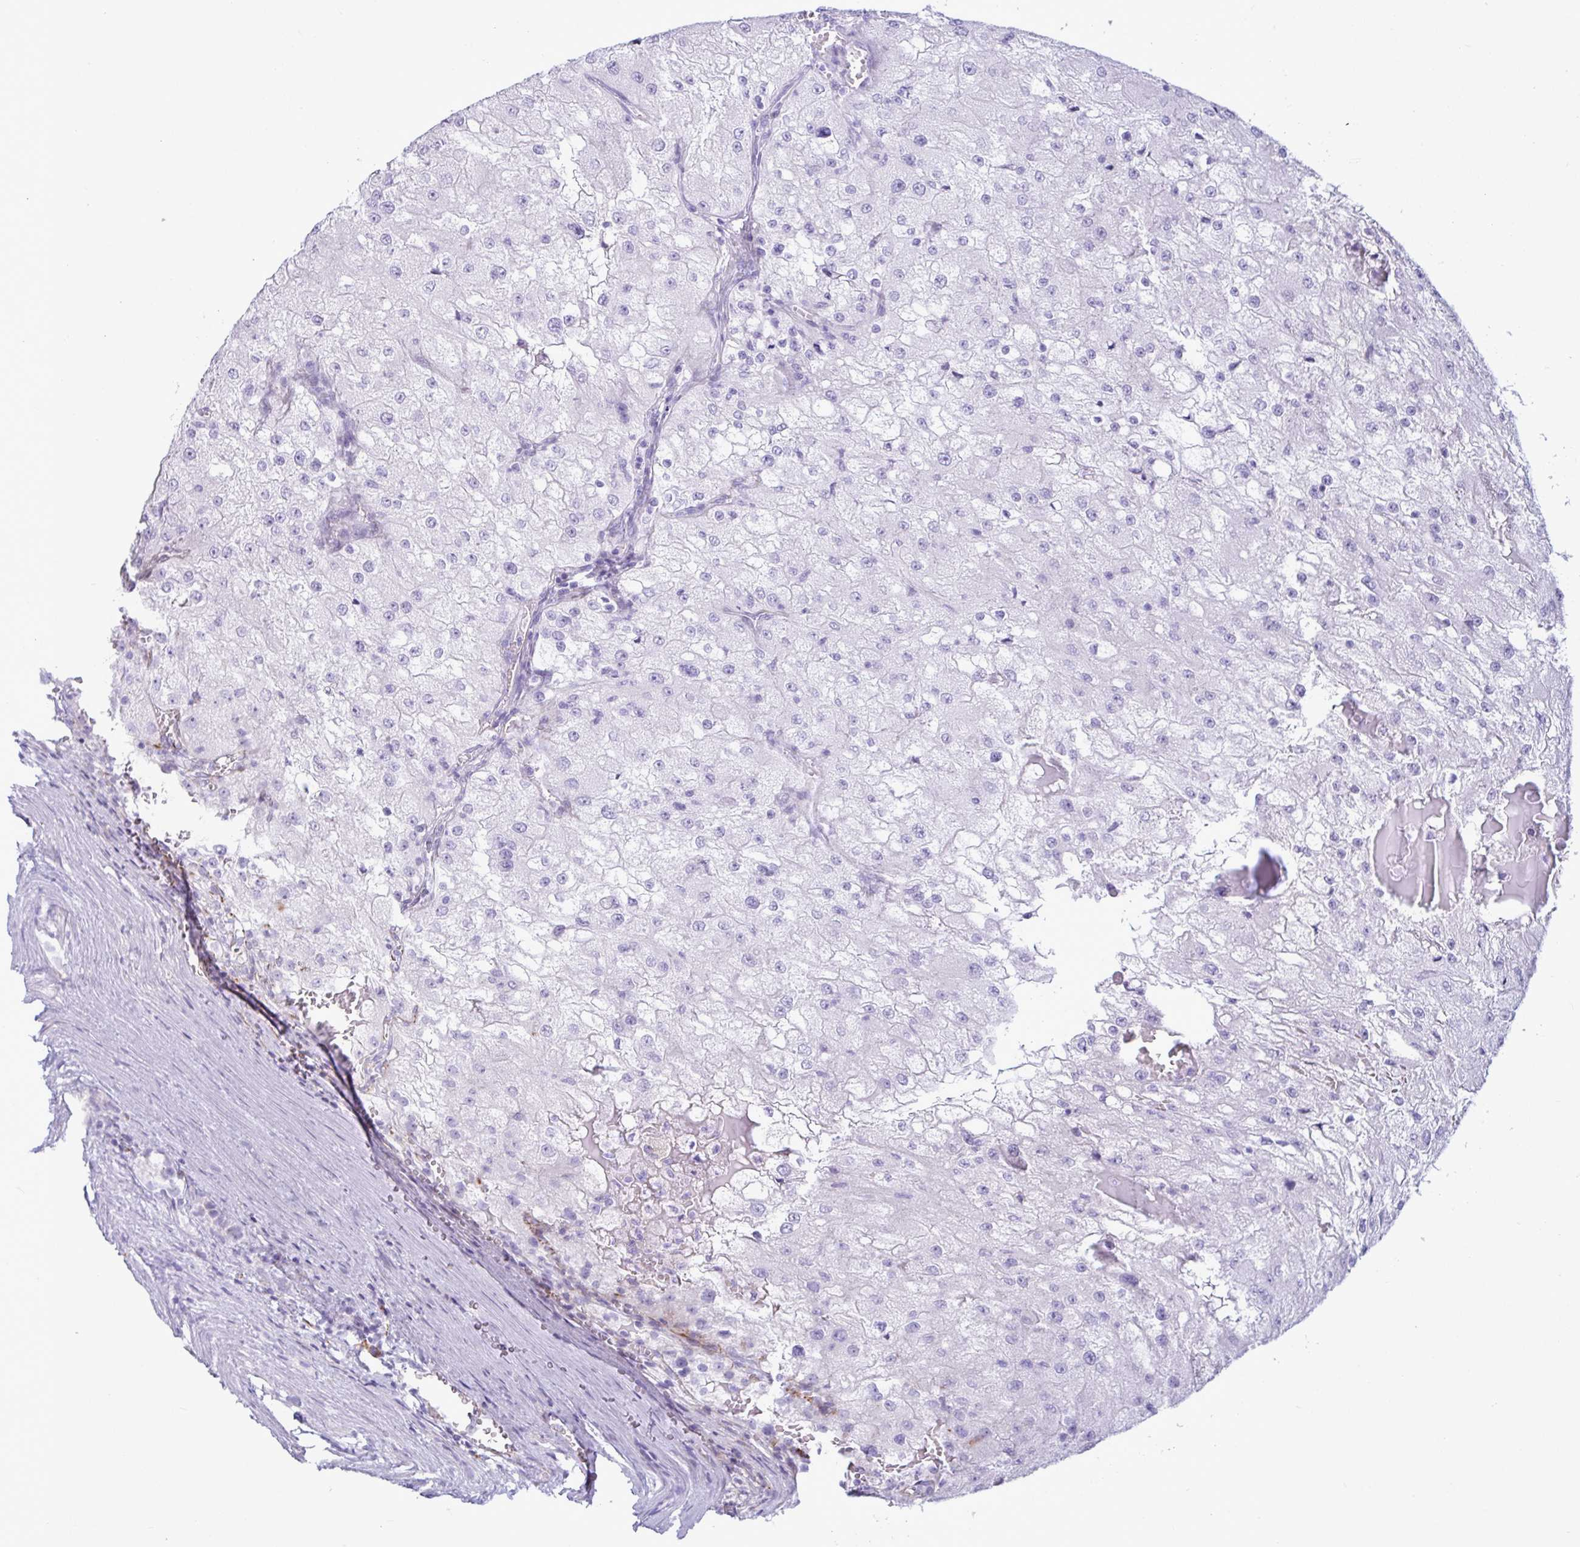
{"staining": {"intensity": "negative", "quantity": "none", "location": "none"}, "tissue": "renal cancer", "cell_type": "Tumor cells", "image_type": "cancer", "snomed": [{"axis": "morphology", "description": "Adenocarcinoma, NOS"}, {"axis": "topography", "description": "Kidney"}], "caption": "A high-resolution histopathology image shows IHC staining of adenocarcinoma (renal), which demonstrates no significant positivity in tumor cells. (Brightfield microscopy of DAB IHC at high magnification).", "gene": "SMAD5", "patient": {"sex": "female", "age": 74}}